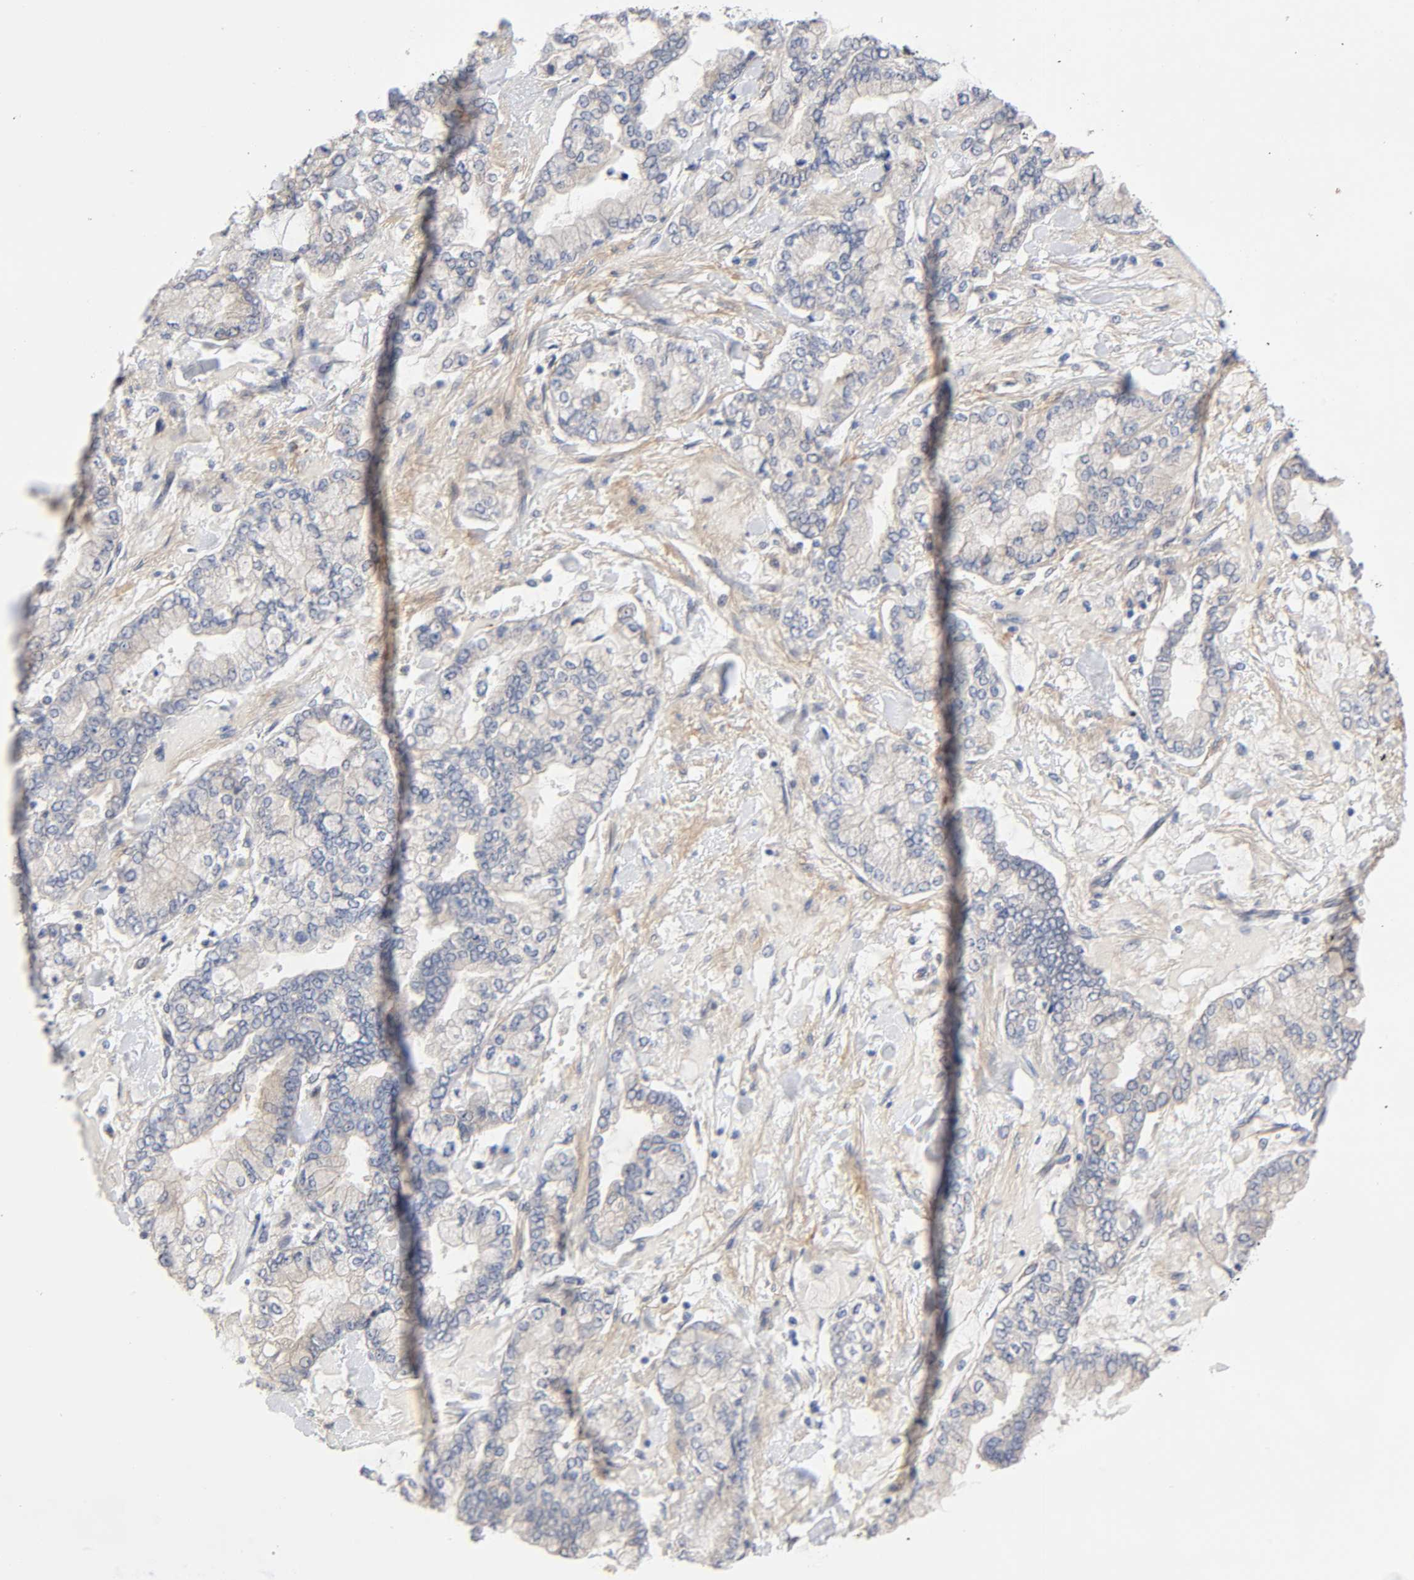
{"staining": {"intensity": "negative", "quantity": "none", "location": "none"}, "tissue": "stomach cancer", "cell_type": "Tumor cells", "image_type": "cancer", "snomed": [{"axis": "morphology", "description": "Normal tissue, NOS"}, {"axis": "morphology", "description": "Adenocarcinoma, NOS"}, {"axis": "topography", "description": "Stomach, upper"}, {"axis": "topography", "description": "Stomach"}], "caption": "An immunohistochemistry (IHC) image of stomach adenocarcinoma is shown. There is no staining in tumor cells of stomach adenocarcinoma.", "gene": "RAB13", "patient": {"sex": "male", "age": 76}}